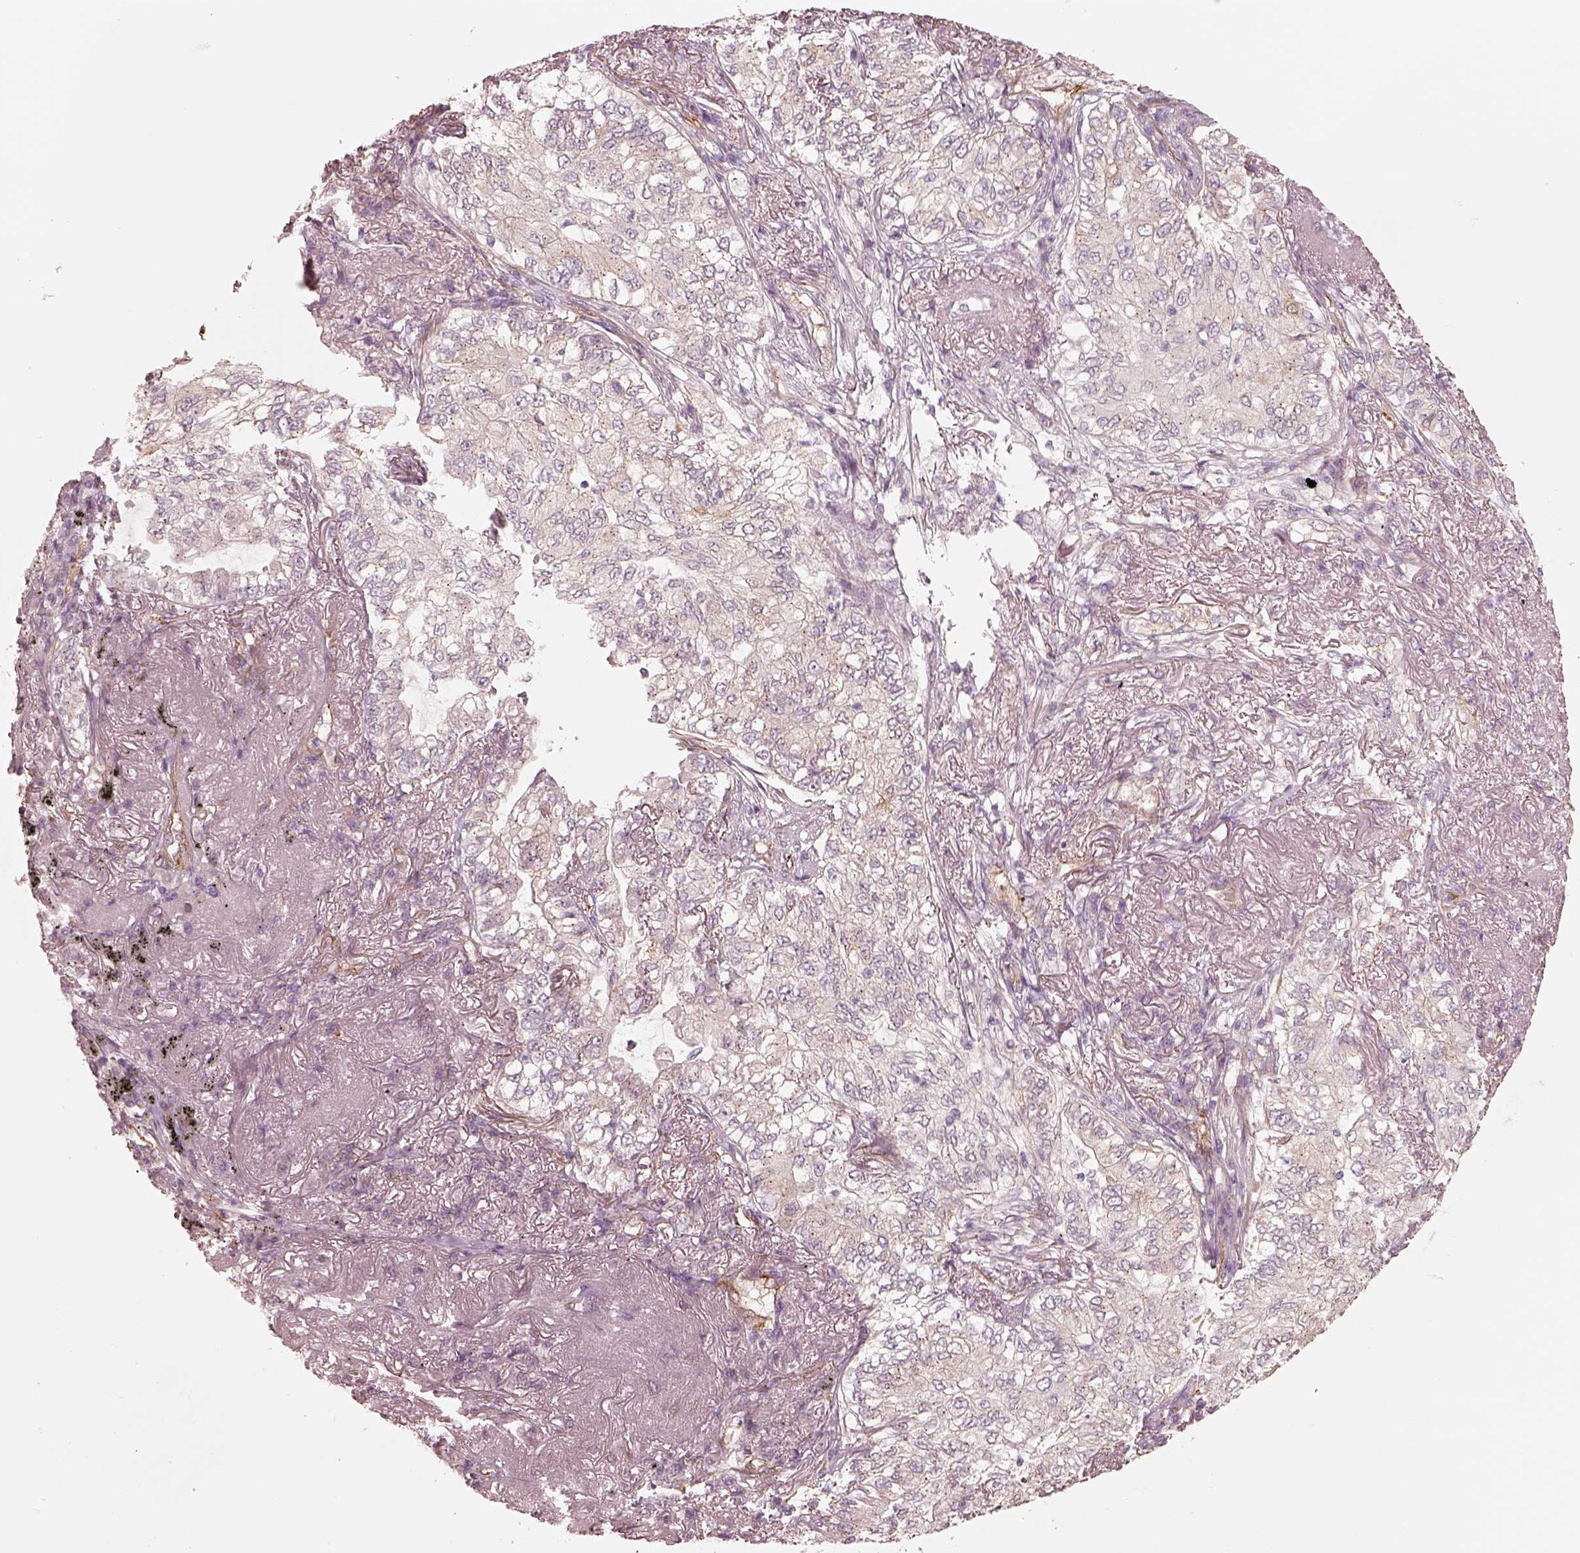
{"staining": {"intensity": "negative", "quantity": "none", "location": "none"}, "tissue": "lung cancer", "cell_type": "Tumor cells", "image_type": "cancer", "snomed": [{"axis": "morphology", "description": "Adenocarcinoma, NOS"}, {"axis": "topography", "description": "Lung"}], "caption": "Immunohistochemical staining of lung cancer shows no significant positivity in tumor cells.", "gene": "CRYM", "patient": {"sex": "female", "age": 73}}